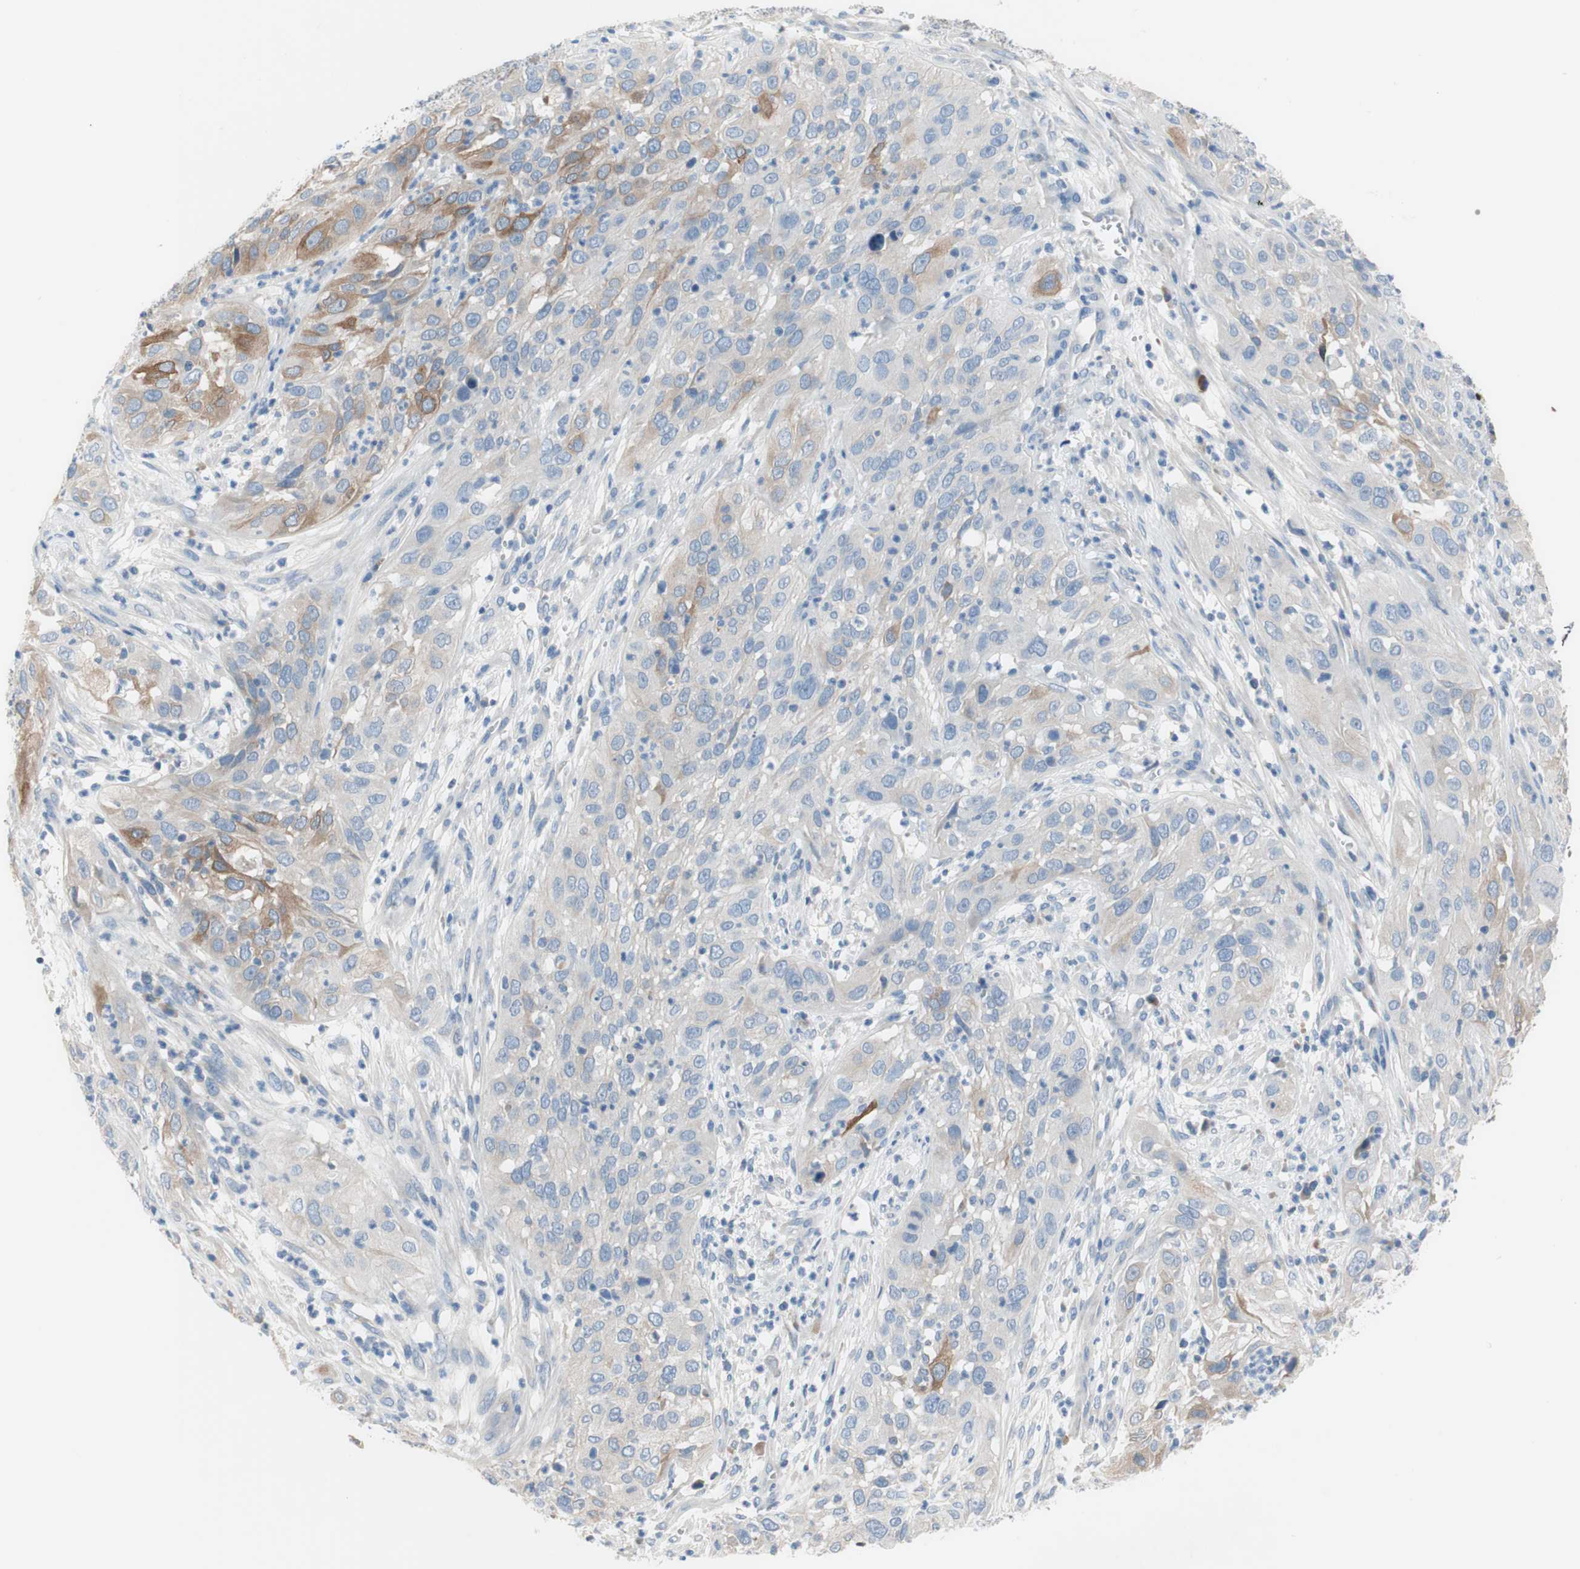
{"staining": {"intensity": "moderate", "quantity": "<25%", "location": "cytoplasmic/membranous"}, "tissue": "cervical cancer", "cell_type": "Tumor cells", "image_type": "cancer", "snomed": [{"axis": "morphology", "description": "Squamous cell carcinoma, NOS"}, {"axis": "topography", "description": "Cervix"}], "caption": "Moderate cytoplasmic/membranous positivity is present in approximately <25% of tumor cells in cervical cancer. Immunohistochemistry (ihc) stains the protein of interest in brown and the nuclei are stained blue.", "gene": "FDFT1", "patient": {"sex": "female", "age": 32}}